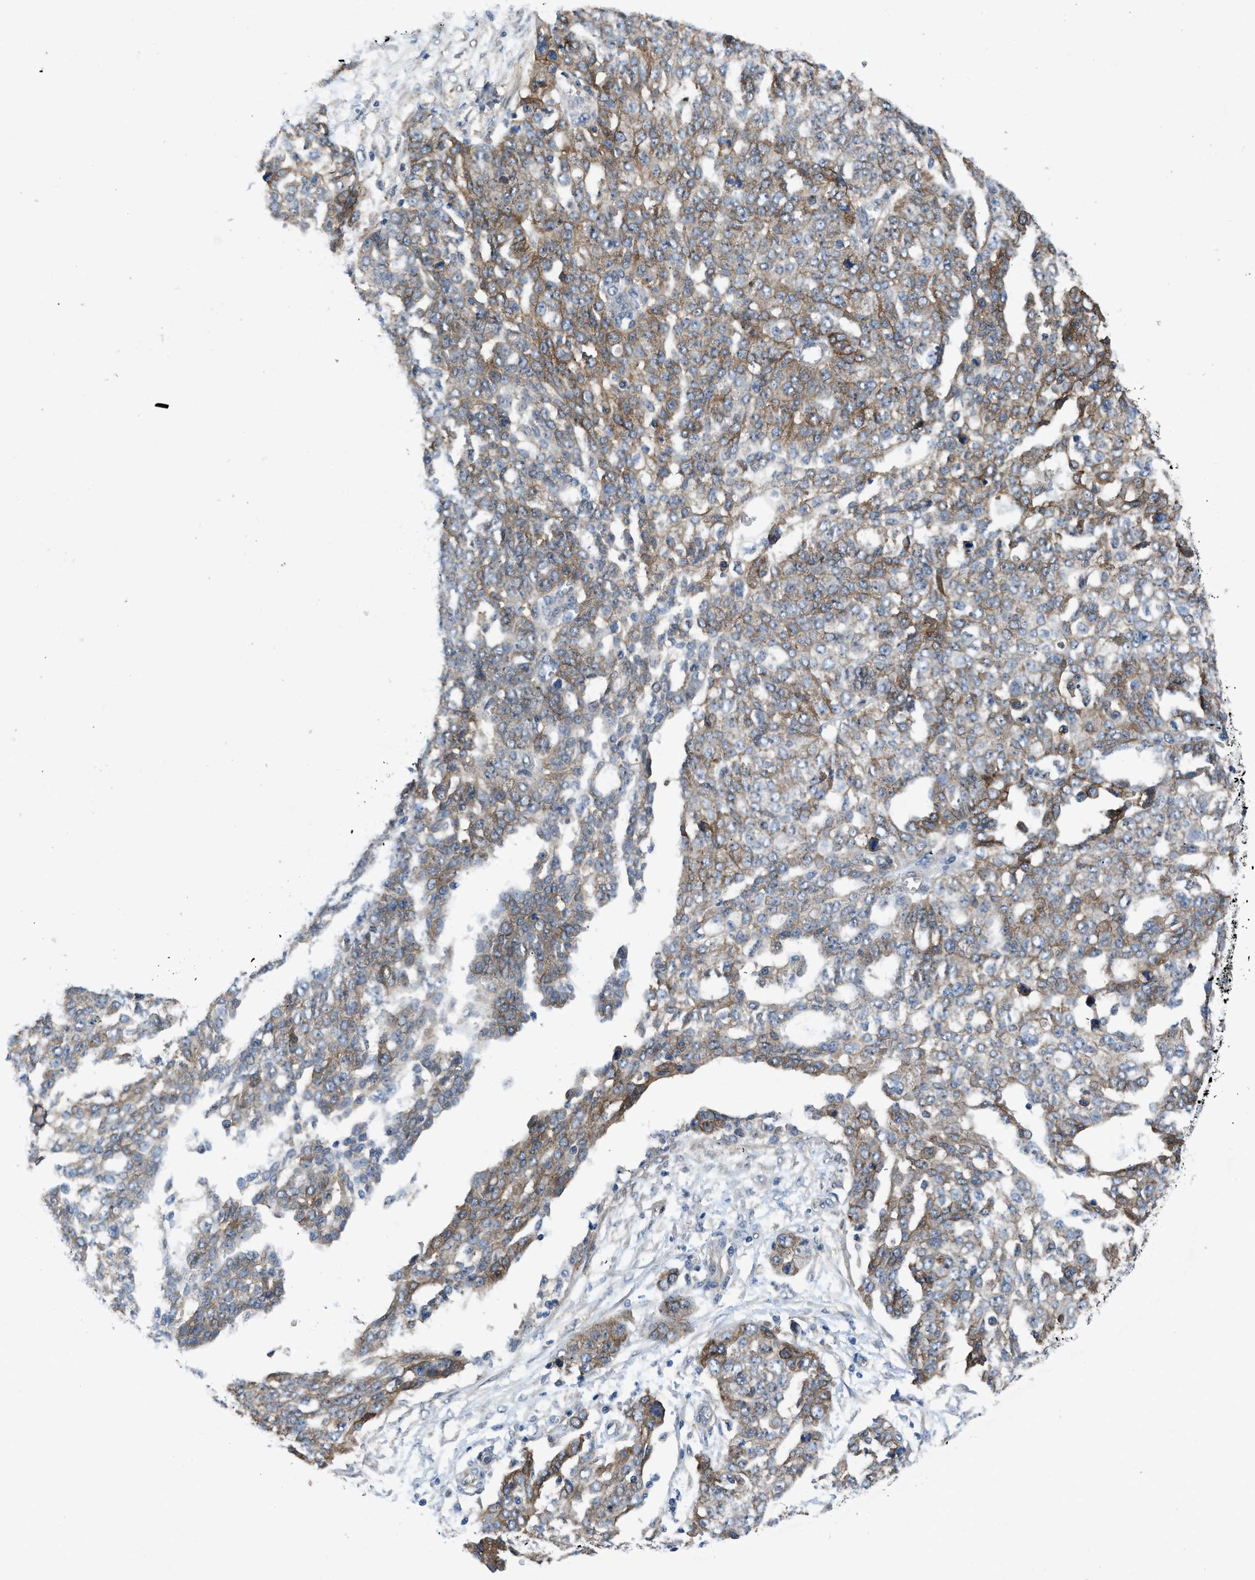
{"staining": {"intensity": "weak", "quantity": "25%-75%", "location": "cytoplasmic/membranous"}, "tissue": "ovarian cancer", "cell_type": "Tumor cells", "image_type": "cancer", "snomed": [{"axis": "morphology", "description": "Cystadenocarcinoma, serous, NOS"}, {"axis": "topography", "description": "Soft tissue"}, {"axis": "topography", "description": "Ovary"}], "caption": "Protein expression analysis of human serous cystadenocarcinoma (ovarian) reveals weak cytoplasmic/membranous staining in about 25%-75% of tumor cells.", "gene": "PANX1", "patient": {"sex": "female", "age": 57}}